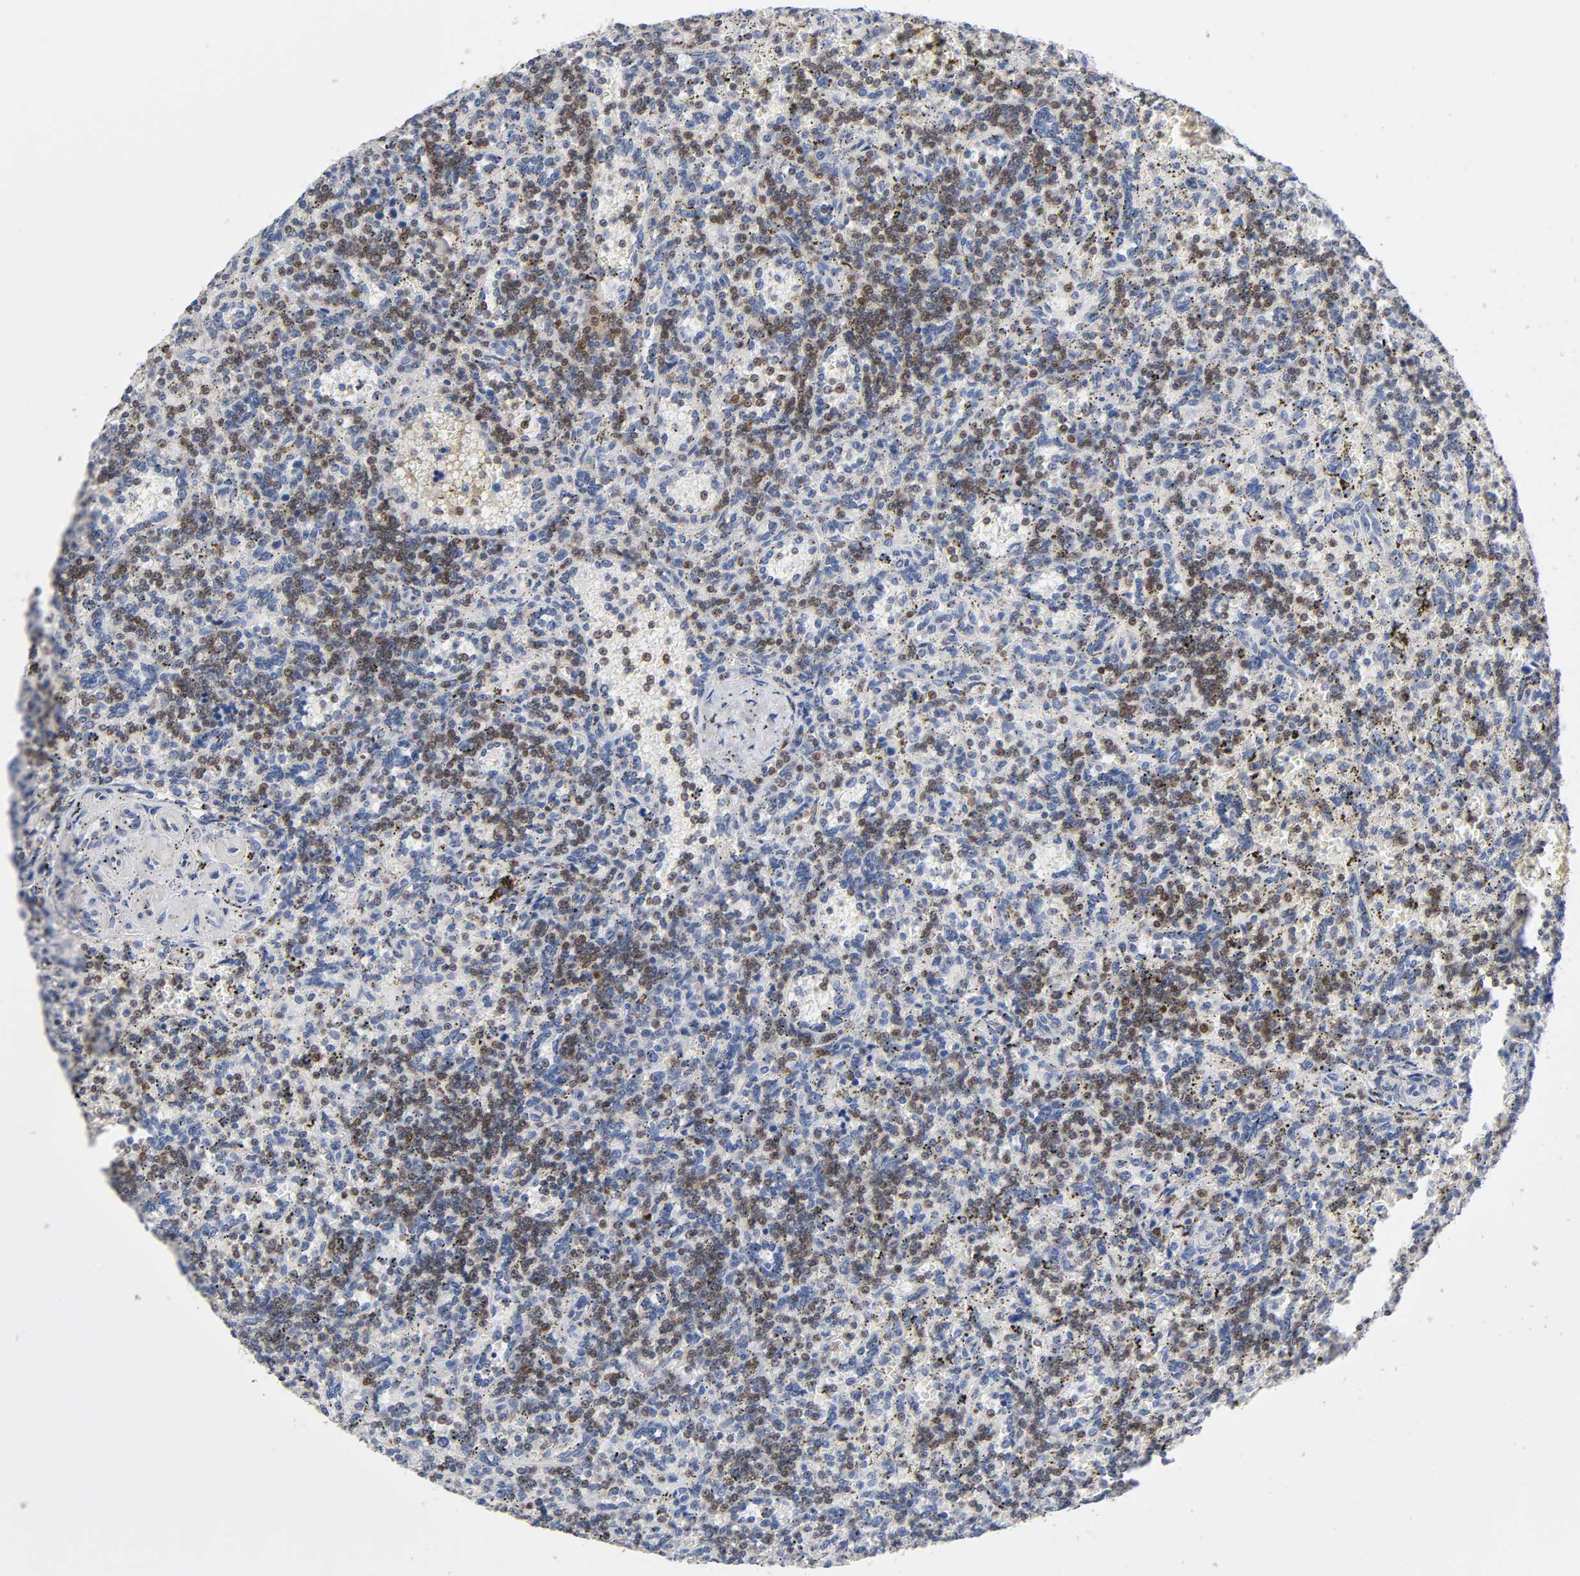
{"staining": {"intensity": "moderate", "quantity": "25%-75%", "location": "nuclear"}, "tissue": "lymphoma", "cell_type": "Tumor cells", "image_type": "cancer", "snomed": [{"axis": "morphology", "description": "Malignant lymphoma, non-Hodgkin's type, Low grade"}, {"axis": "topography", "description": "Spleen"}], "caption": "This is an image of immunohistochemistry staining of low-grade malignant lymphoma, non-Hodgkin's type, which shows moderate staining in the nuclear of tumor cells.", "gene": "NFATC1", "patient": {"sex": "male", "age": 73}}